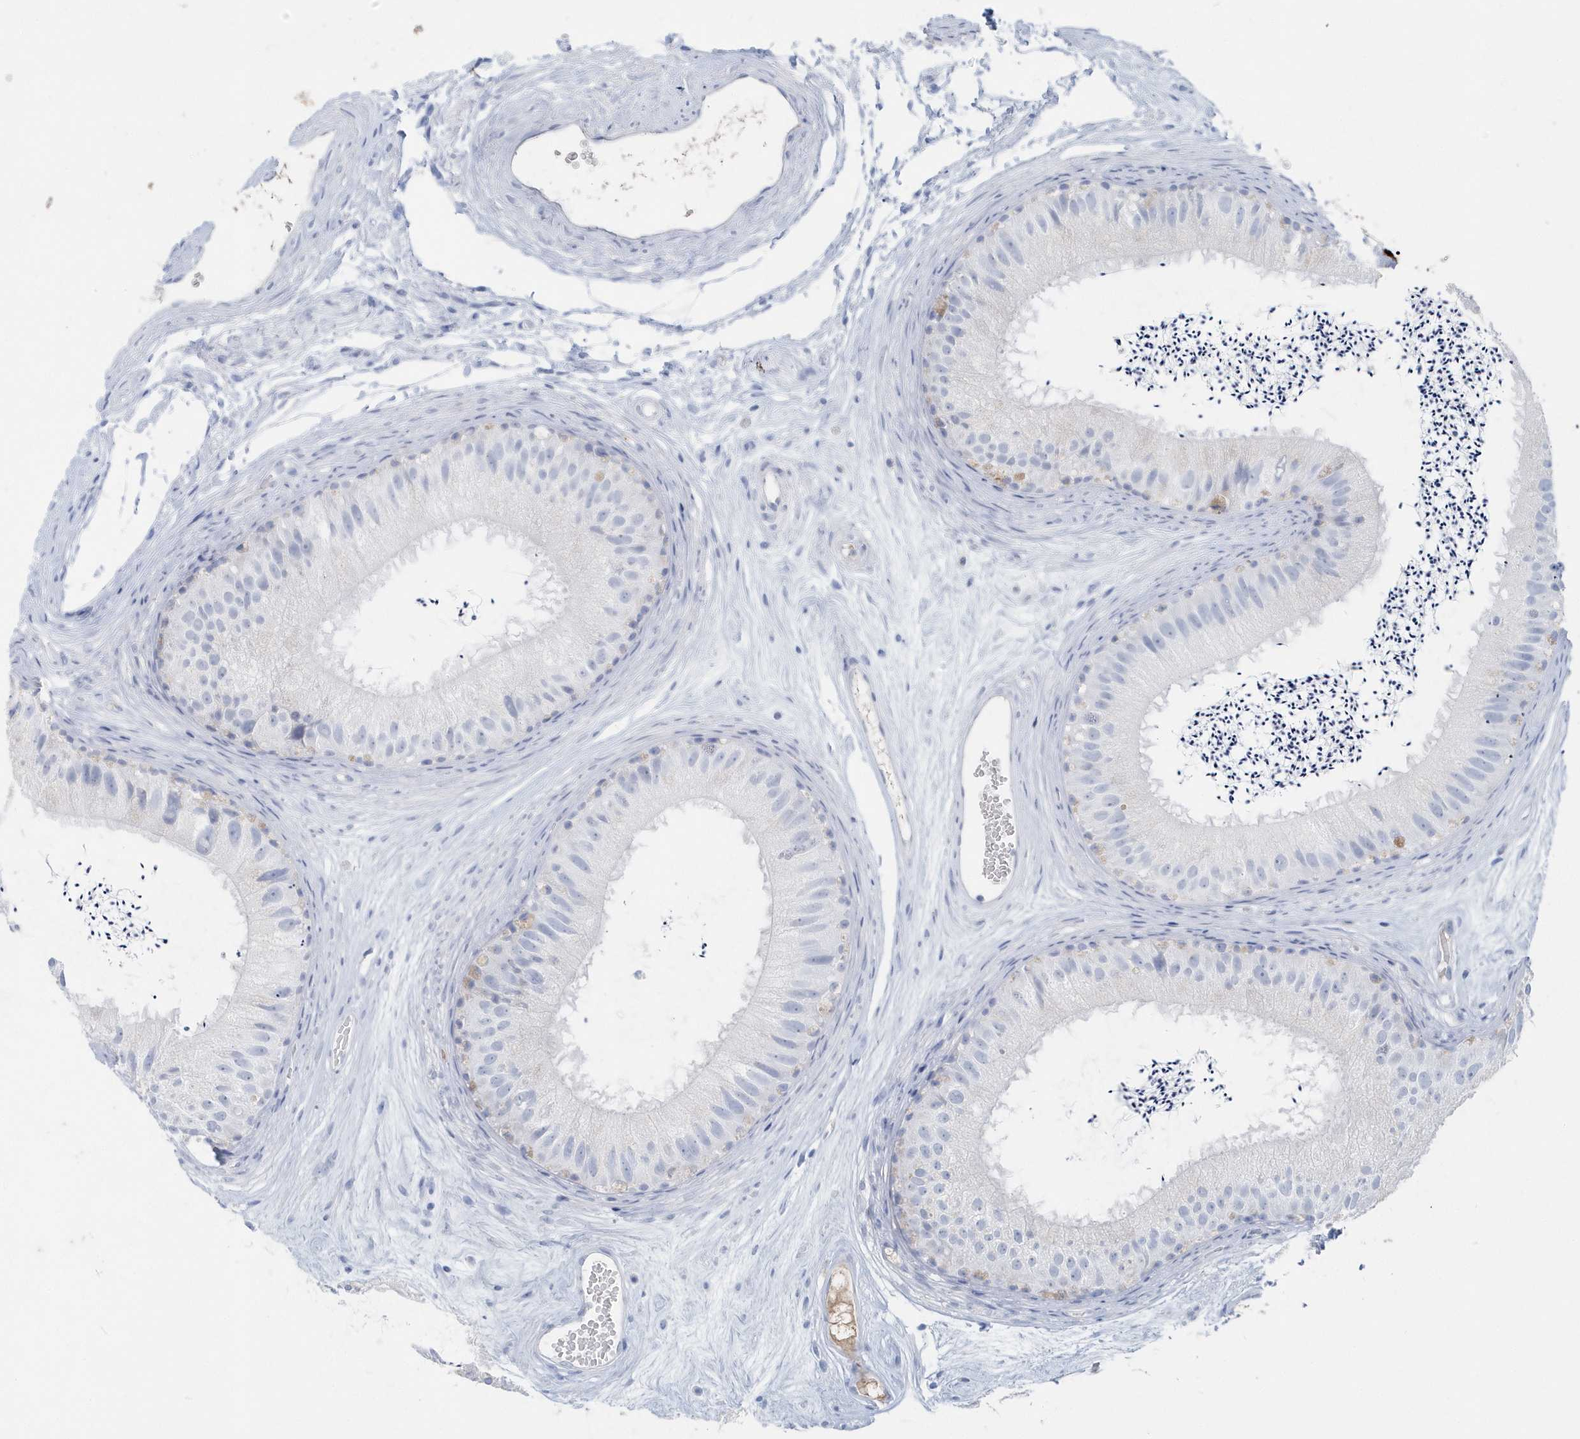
{"staining": {"intensity": "negative", "quantity": "none", "location": "none"}, "tissue": "epididymis", "cell_type": "Glandular cells", "image_type": "normal", "snomed": [{"axis": "morphology", "description": "Normal tissue, NOS"}, {"axis": "topography", "description": "Epididymis"}], "caption": "Glandular cells show no significant expression in unremarkable epididymis.", "gene": "JCHAIN", "patient": {"sex": "male", "age": 77}}